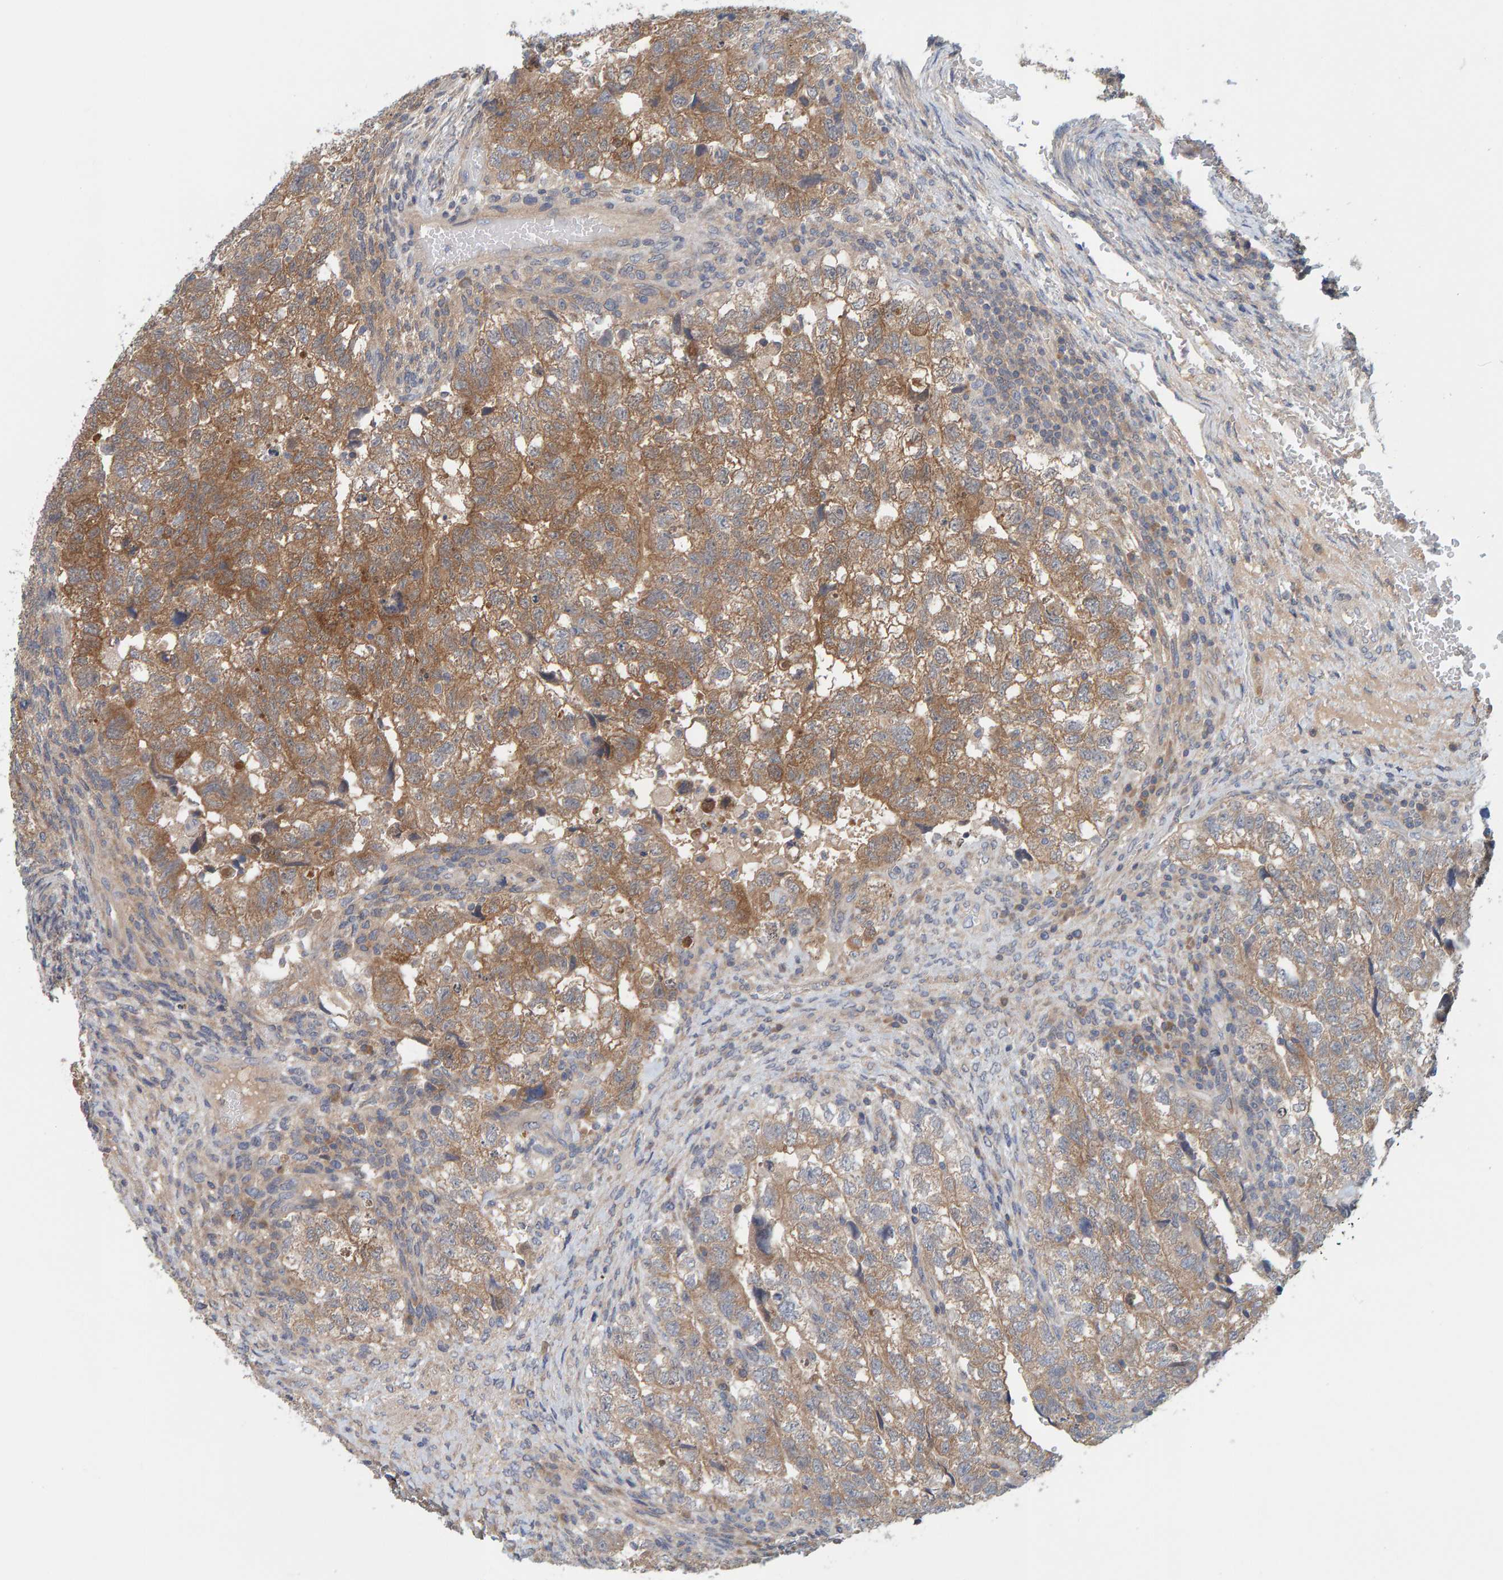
{"staining": {"intensity": "moderate", "quantity": ">75%", "location": "cytoplasmic/membranous"}, "tissue": "testis cancer", "cell_type": "Tumor cells", "image_type": "cancer", "snomed": [{"axis": "morphology", "description": "Carcinoma, Embryonal, NOS"}, {"axis": "topography", "description": "Testis"}], "caption": "This micrograph displays testis cancer stained with immunohistochemistry to label a protein in brown. The cytoplasmic/membranous of tumor cells show moderate positivity for the protein. Nuclei are counter-stained blue.", "gene": "TATDN1", "patient": {"sex": "male", "age": 36}}